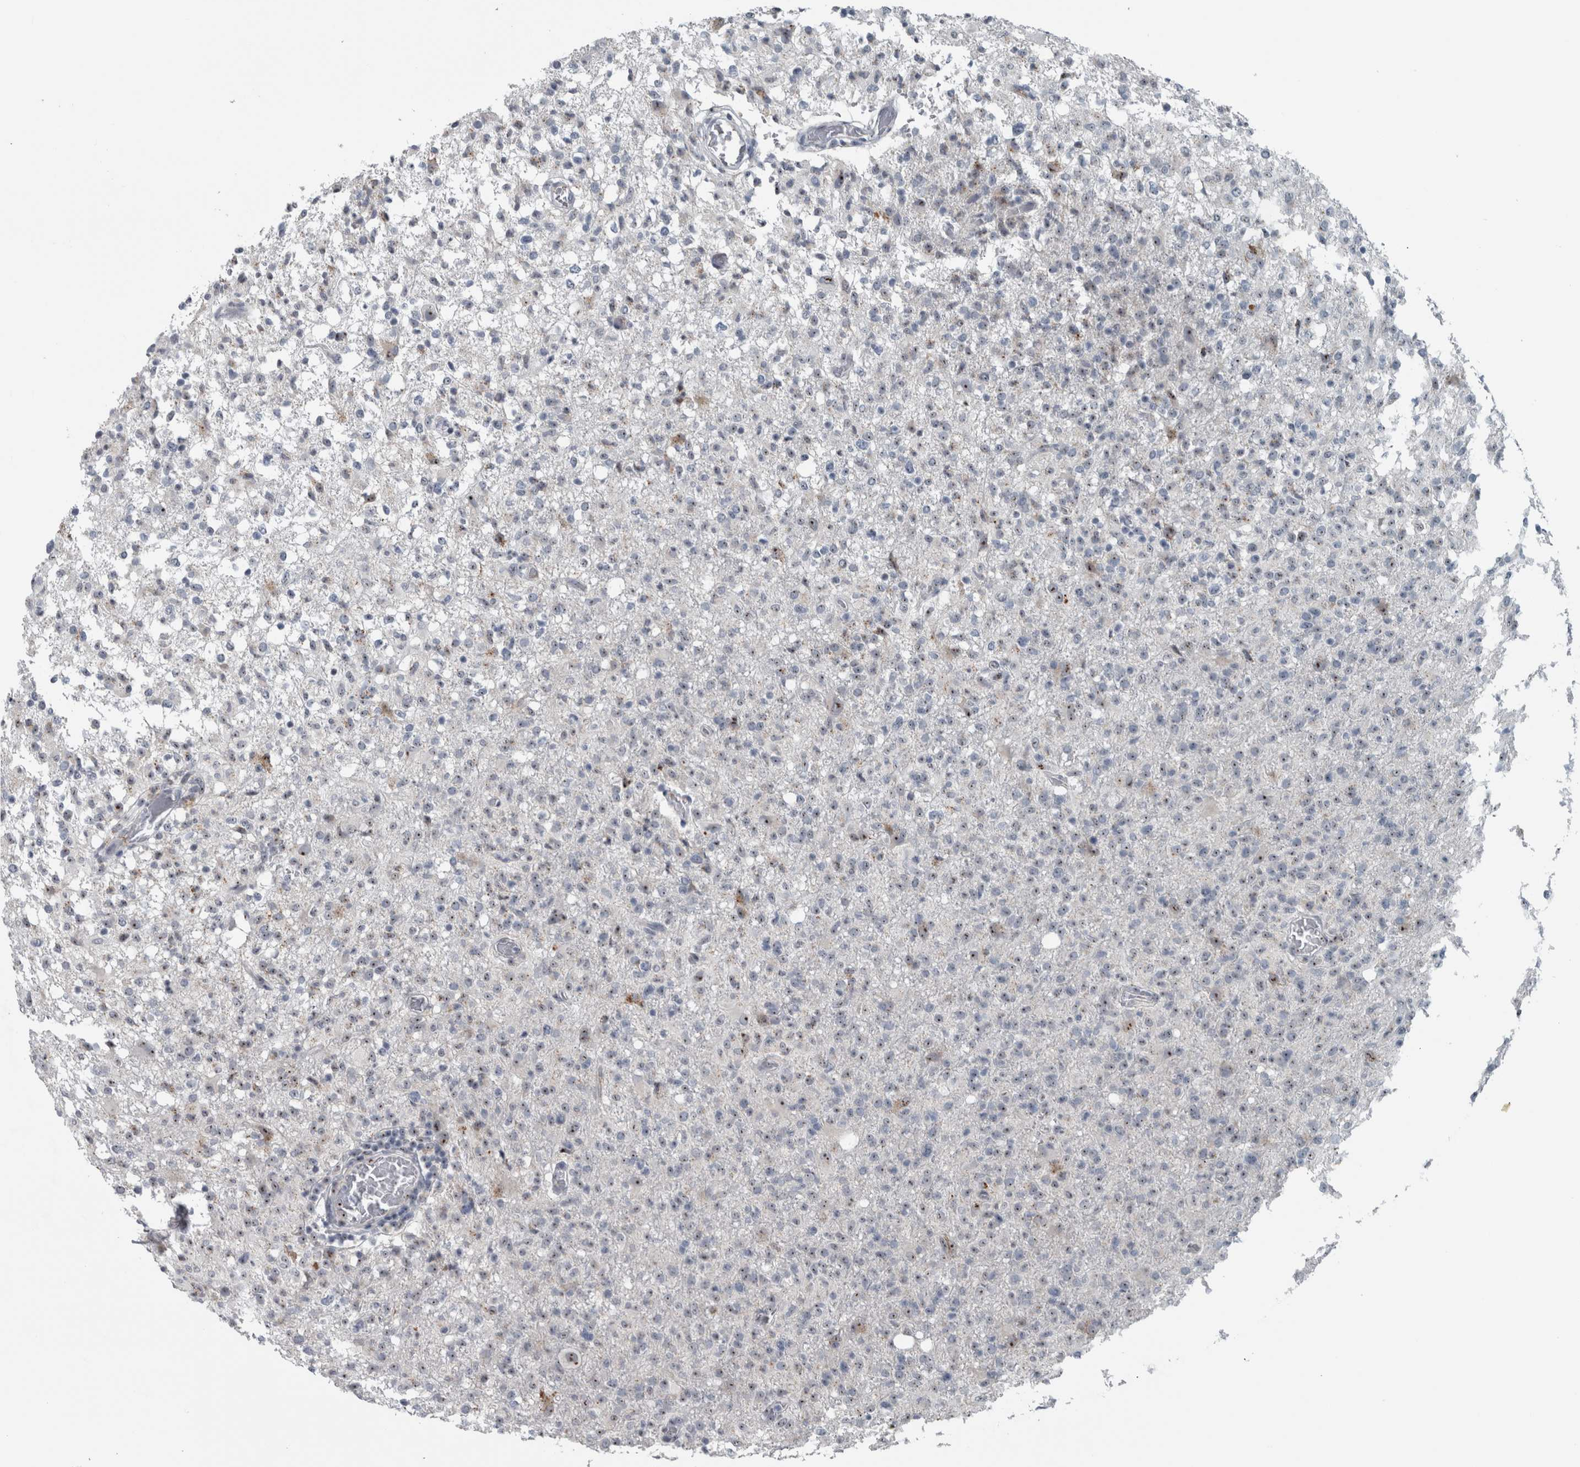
{"staining": {"intensity": "weak", "quantity": "<25%", "location": "nuclear"}, "tissue": "glioma", "cell_type": "Tumor cells", "image_type": "cancer", "snomed": [{"axis": "morphology", "description": "Glioma, malignant, High grade"}, {"axis": "topography", "description": "Brain"}], "caption": "Micrograph shows no protein staining in tumor cells of glioma tissue.", "gene": "UTP6", "patient": {"sex": "female", "age": 57}}